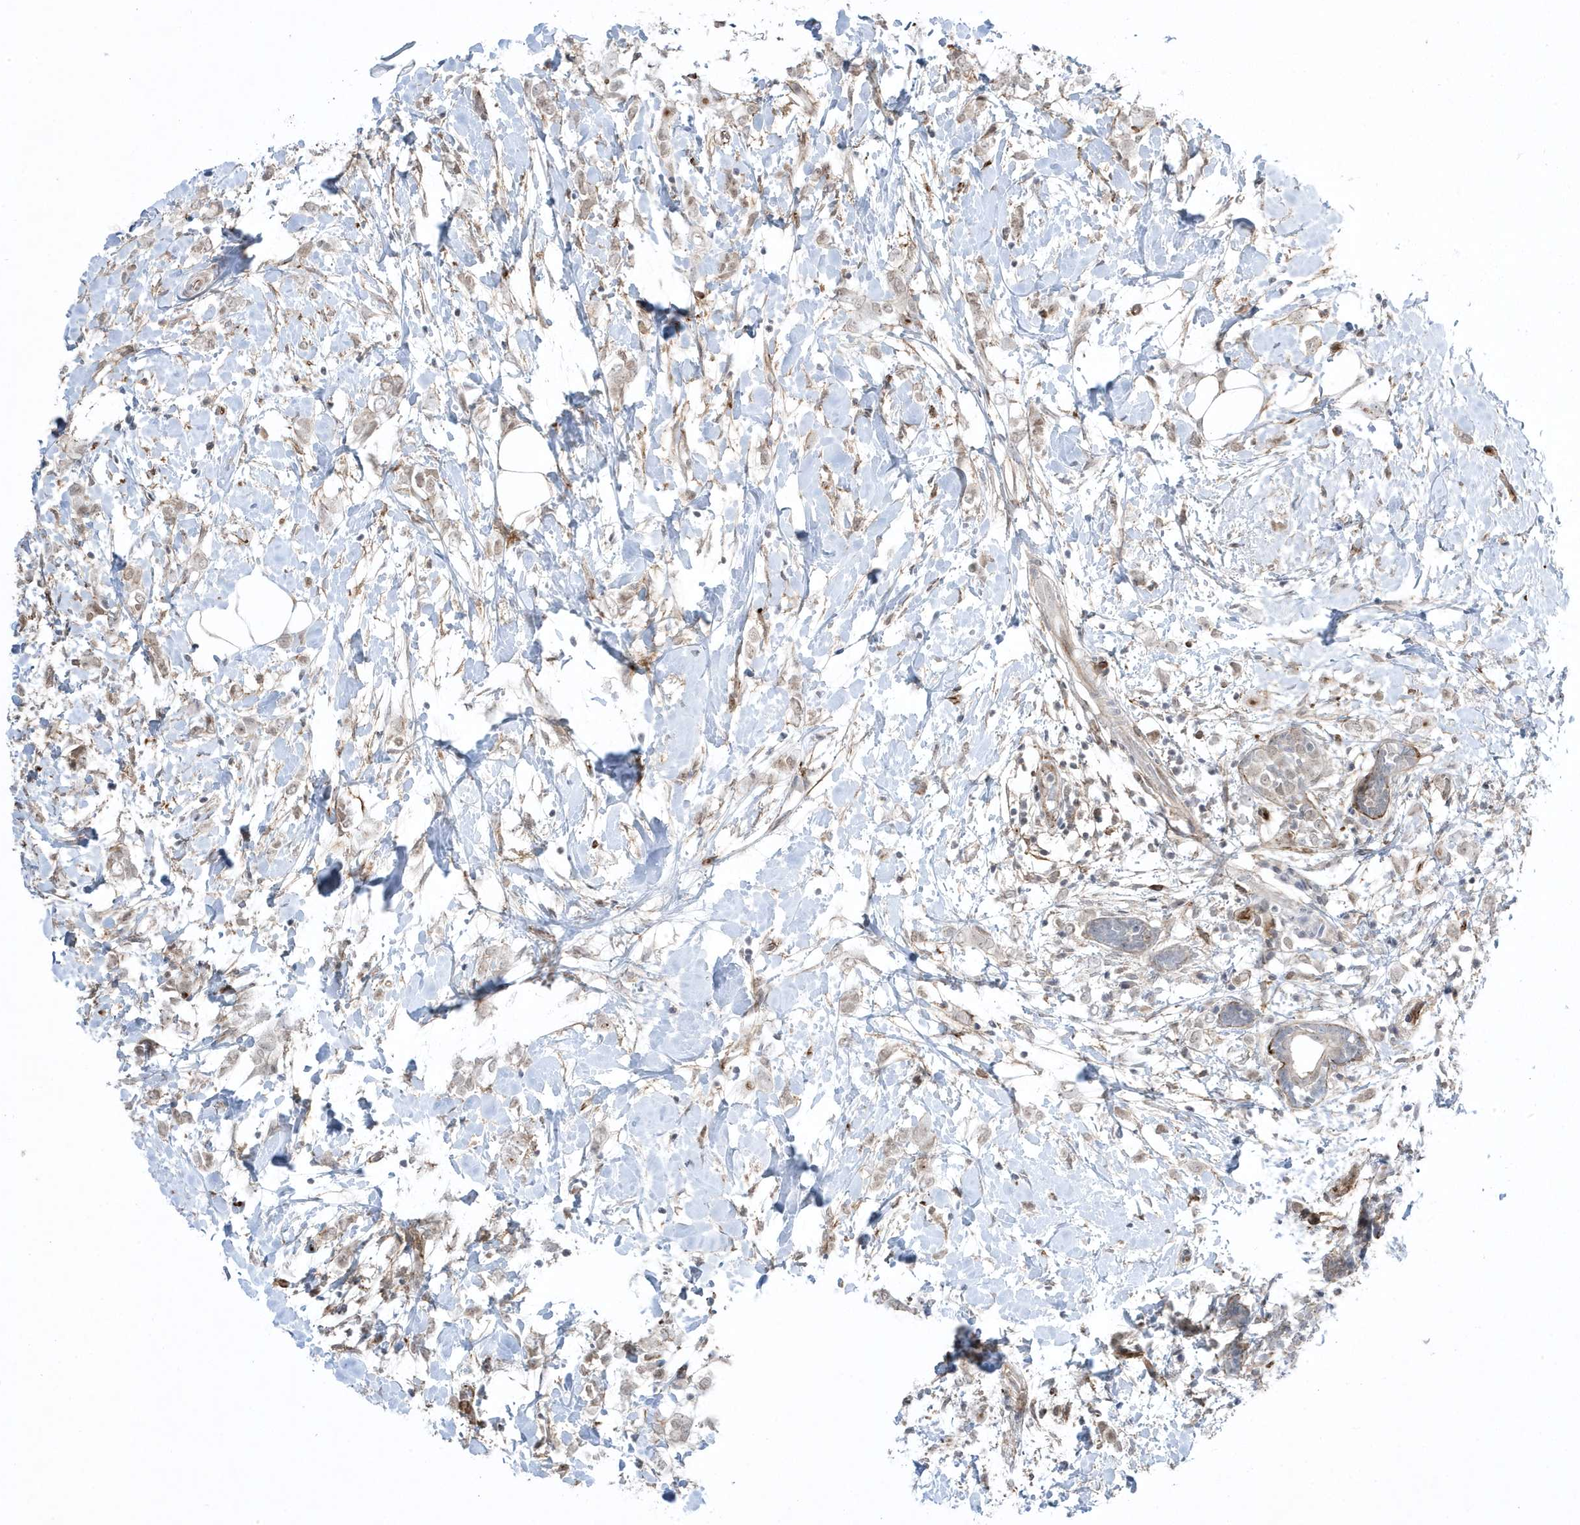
{"staining": {"intensity": "weak", "quantity": ">75%", "location": "nuclear"}, "tissue": "breast cancer", "cell_type": "Tumor cells", "image_type": "cancer", "snomed": [{"axis": "morphology", "description": "Normal tissue, NOS"}, {"axis": "morphology", "description": "Lobular carcinoma"}, {"axis": "topography", "description": "Breast"}], "caption": "A photomicrograph of breast cancer stained for a protein displays weak nuclear brown staining in tumor cells.", "gene": "ADAMTSL3", "patient": {"sex": "female", "age": 47}}